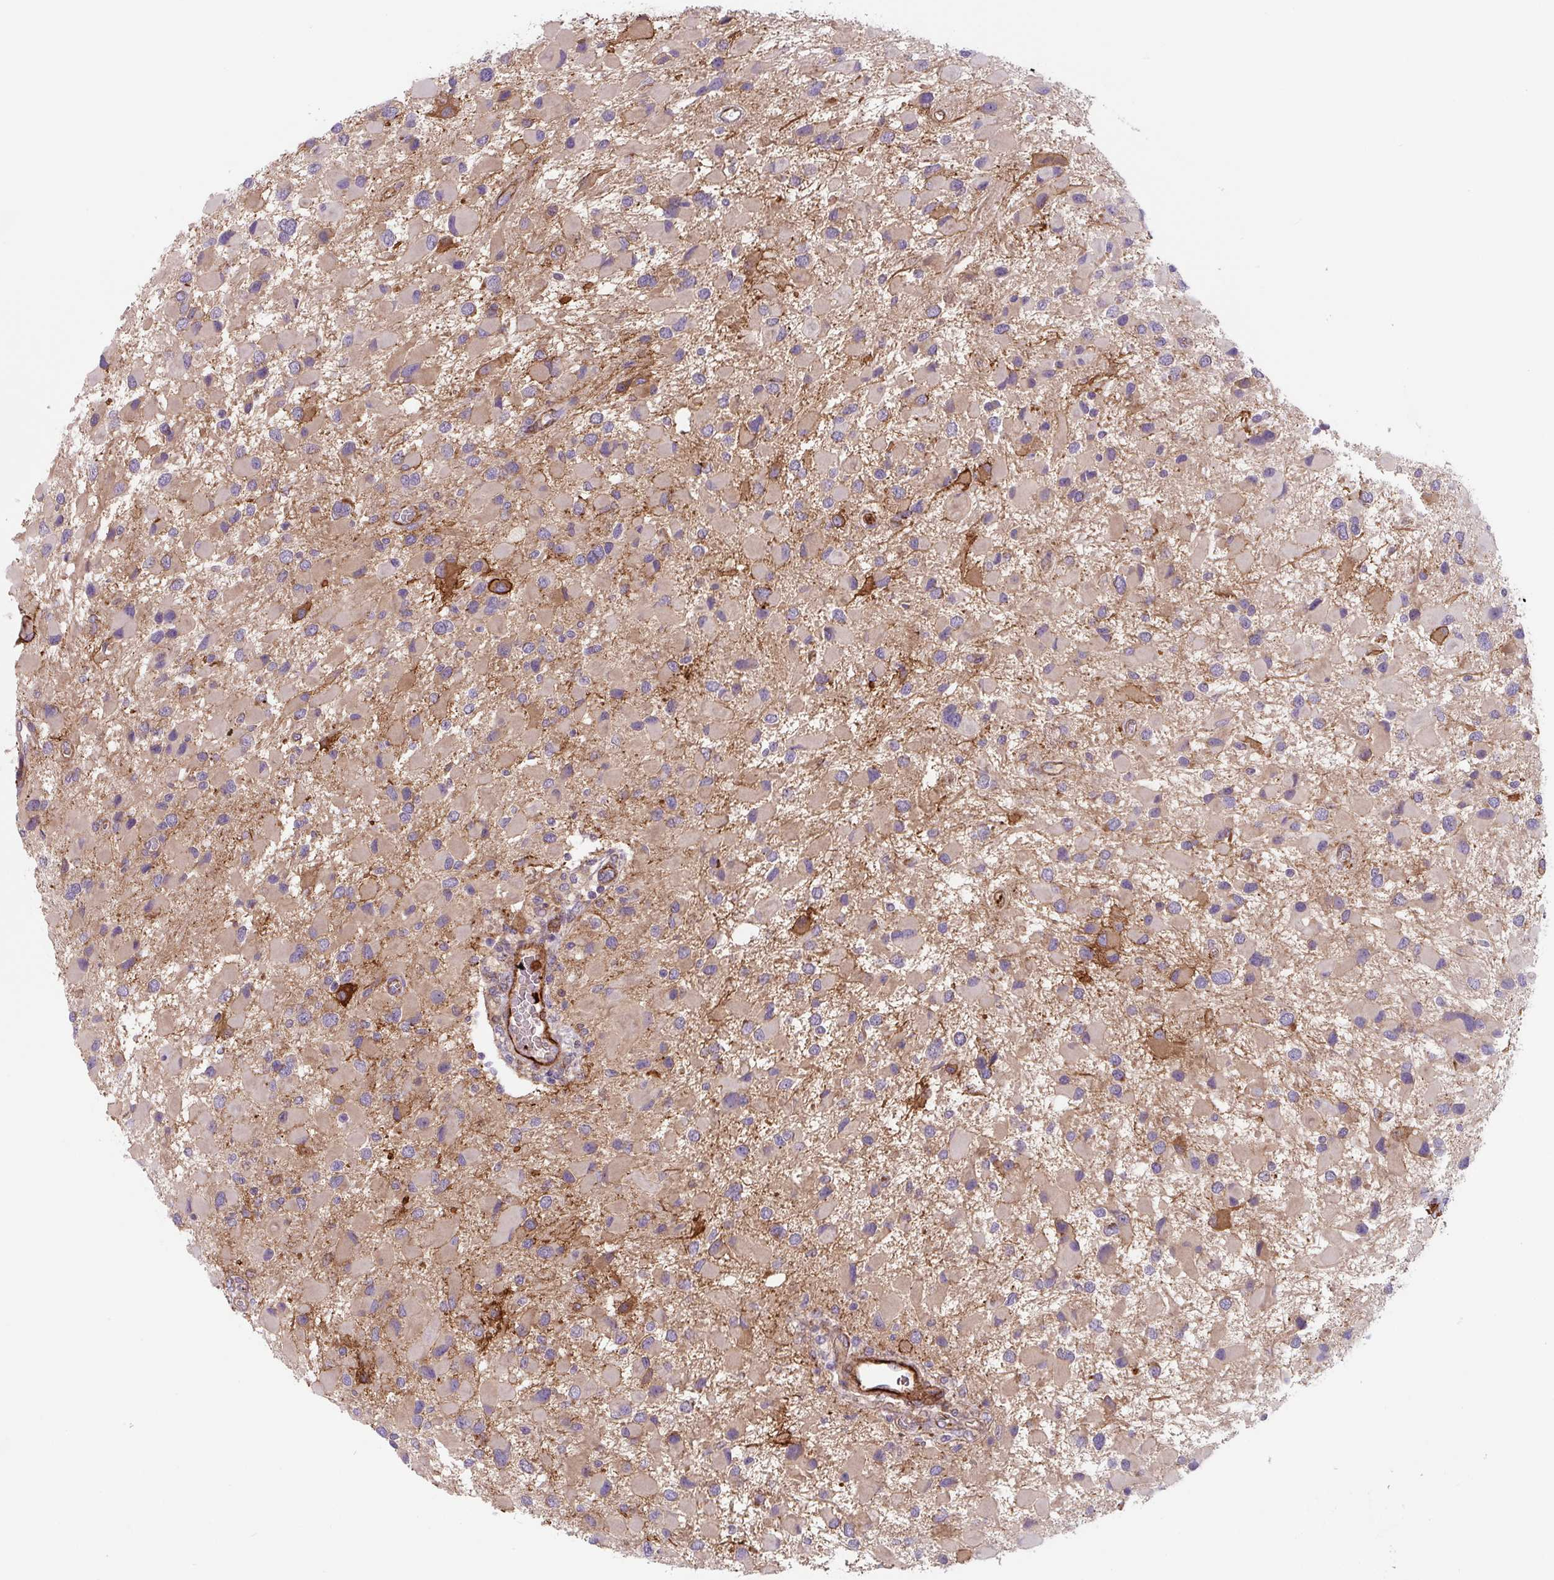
{"staining": {"intensity": "negative", "quantity": "none", "location": "none"}, "tissue": "glioma", "cell_type": "Tumor cells", "image_type": "cancer", "snomed": [{"axis": "morphology", "description": "Glioma, malignant, High grade"}, {"axis": "topography", "description": "Brain"}], "caption": "Tumor cells are negative for brown protein staining in malignant glioma (high-grade).", "gene": "DHFR2", "patient": {"sex": "male", "age": 53}}